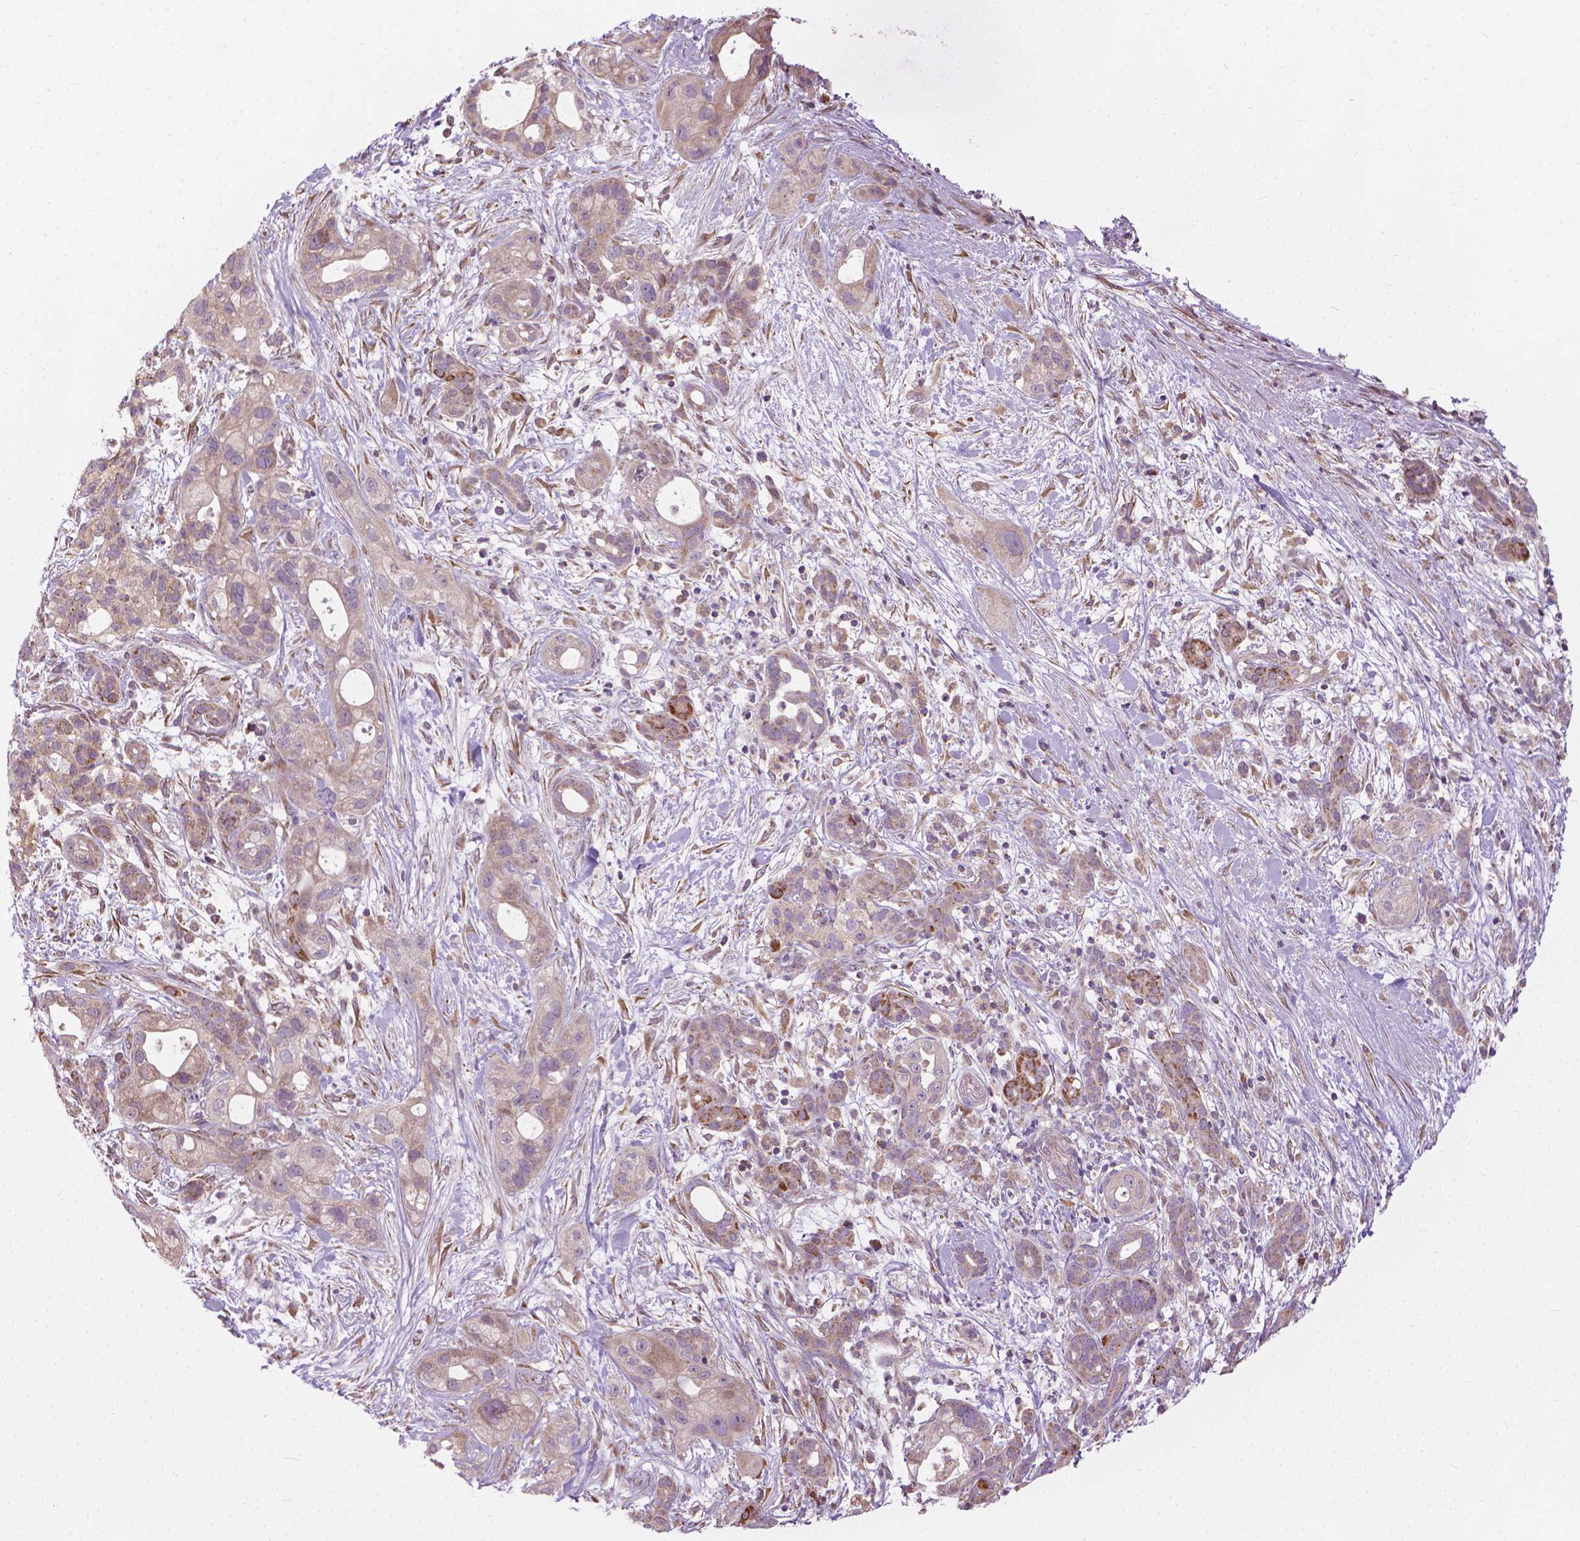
{"staining": {"intensity": "weak", "quantity": "25%-75%", "location": "cytoplasmic/membranous"}, "tissue": "pancreatic cancer", "cell_type": "Tumor cells", "image_type": "cancer", "snomed": [{"axis": "morphology", "description": "Adenocarcinoma, NOS"}, {"axis": "topography", "description": "Pancreas"}], "caption": "Immunohistochemical staining of adenocarcinoma (pancreatic) displays low levels of weak cytoplasmic/membranous positivity in about 25%-75% of tumor cells. (DAB = brown stain, brightfield microscopy at high magnification).", "gene": "NUDT1", "patient": {"sex": "male", "age": 44}}